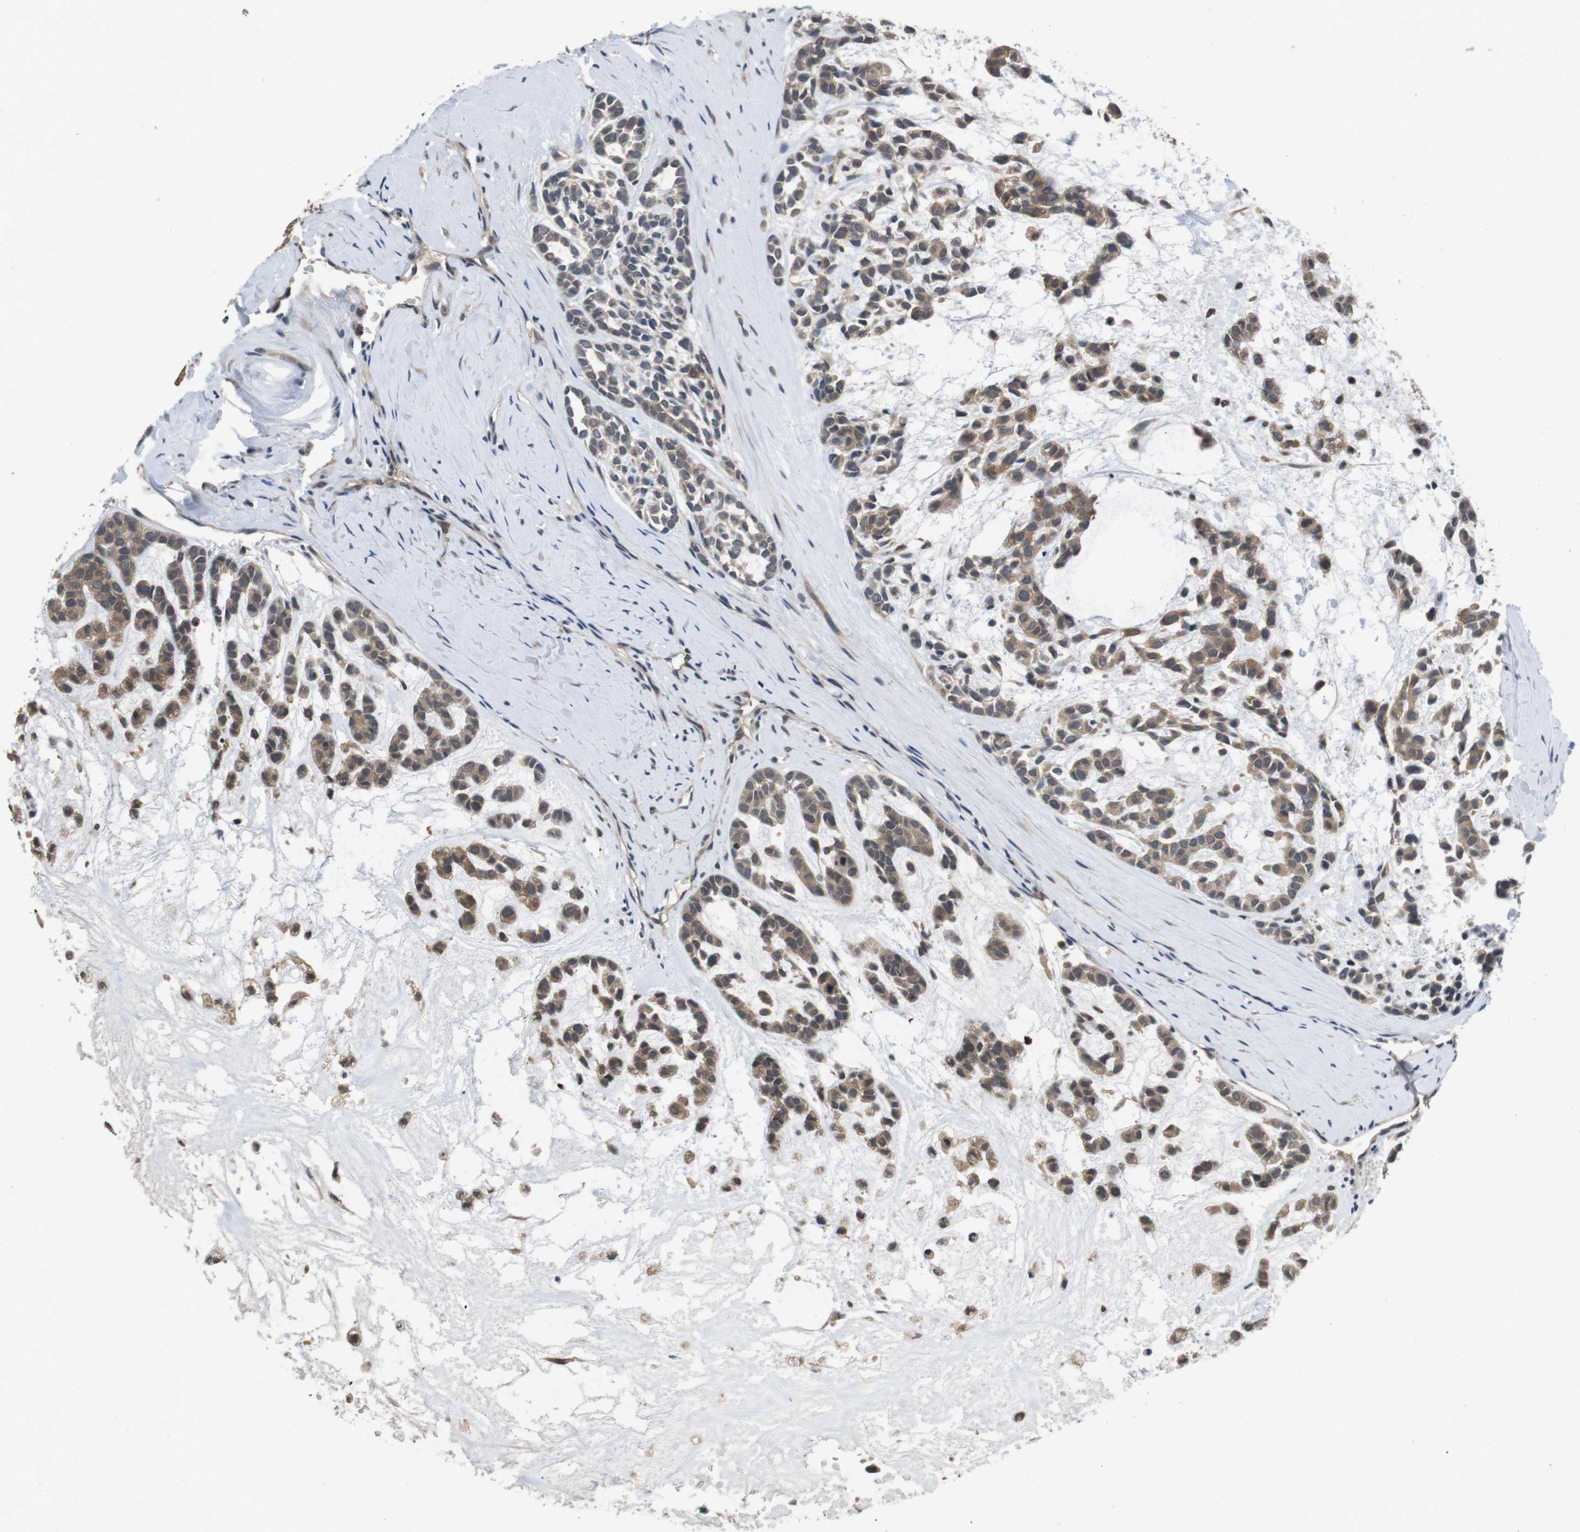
{"staining": {"intensity": "weak", "quantity": ">75%", "location": "cytoplasmic/membranous"}, "tissue": "head and neck cancer", "cell_type": "Tumor cells", "image_type": "cancer", "snomed": [{"axis": "morphology", "description": "Adenocarcinoma, NOS"}, {"axis": "morphology", "description": "Adenoma, NOS"}, {"axis": "topography", "description": "Head-Neck"}], "caption": "DAB (3,3'-diaminobenzidine) immunohistochemical staining of head and neck cancer exhibits weak cytoplasmic/membranous protein staining in approximately >75% of tumor cells. (DAB (3,3'-diaminobenzidine) = brown stain, brightfield microscopy at high magnification).", "gene": "FADD", "patient": {"sex": "female", "age": 55}}